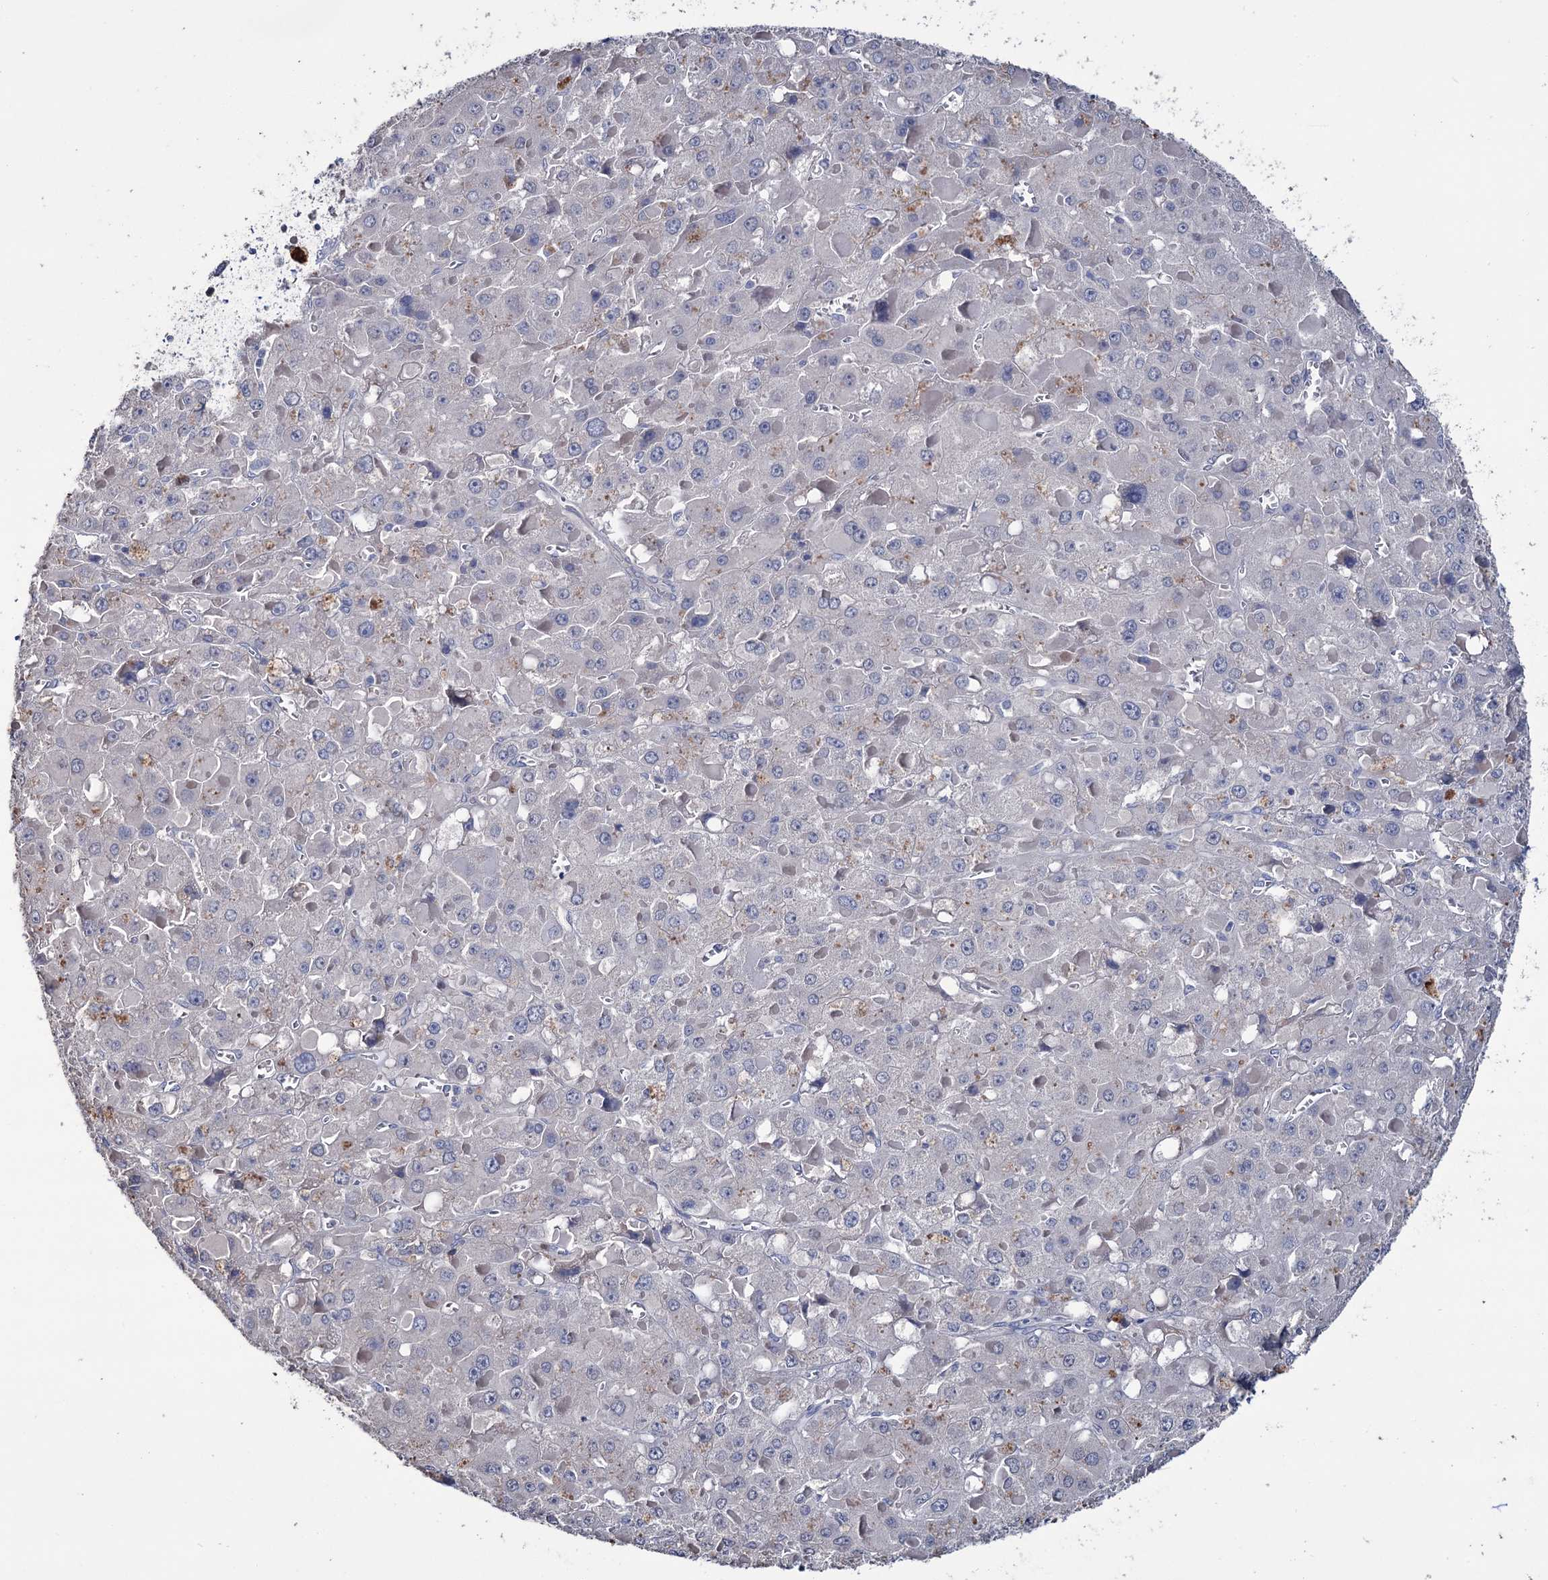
{"staining": {"intensity": "negative", "quantity": "none", "location": "none"}, "tissue": "liver cancer", "cell_type": "Tumor cells", "image_type": "cancer", "snomed": [{"axis": "morphology", "description": "Carcinoma, Hepatocellular, NOS"}, {"axis": "topography", "description": "Liver"}], "caption": "Immunohistochemistry (IHC) of human liver cancer (hepatocellular carcinoma) exhibits no positivity in tumor cells.", "gene": "EPB41L5", "patient": {"sex": "female", "age": 73}}